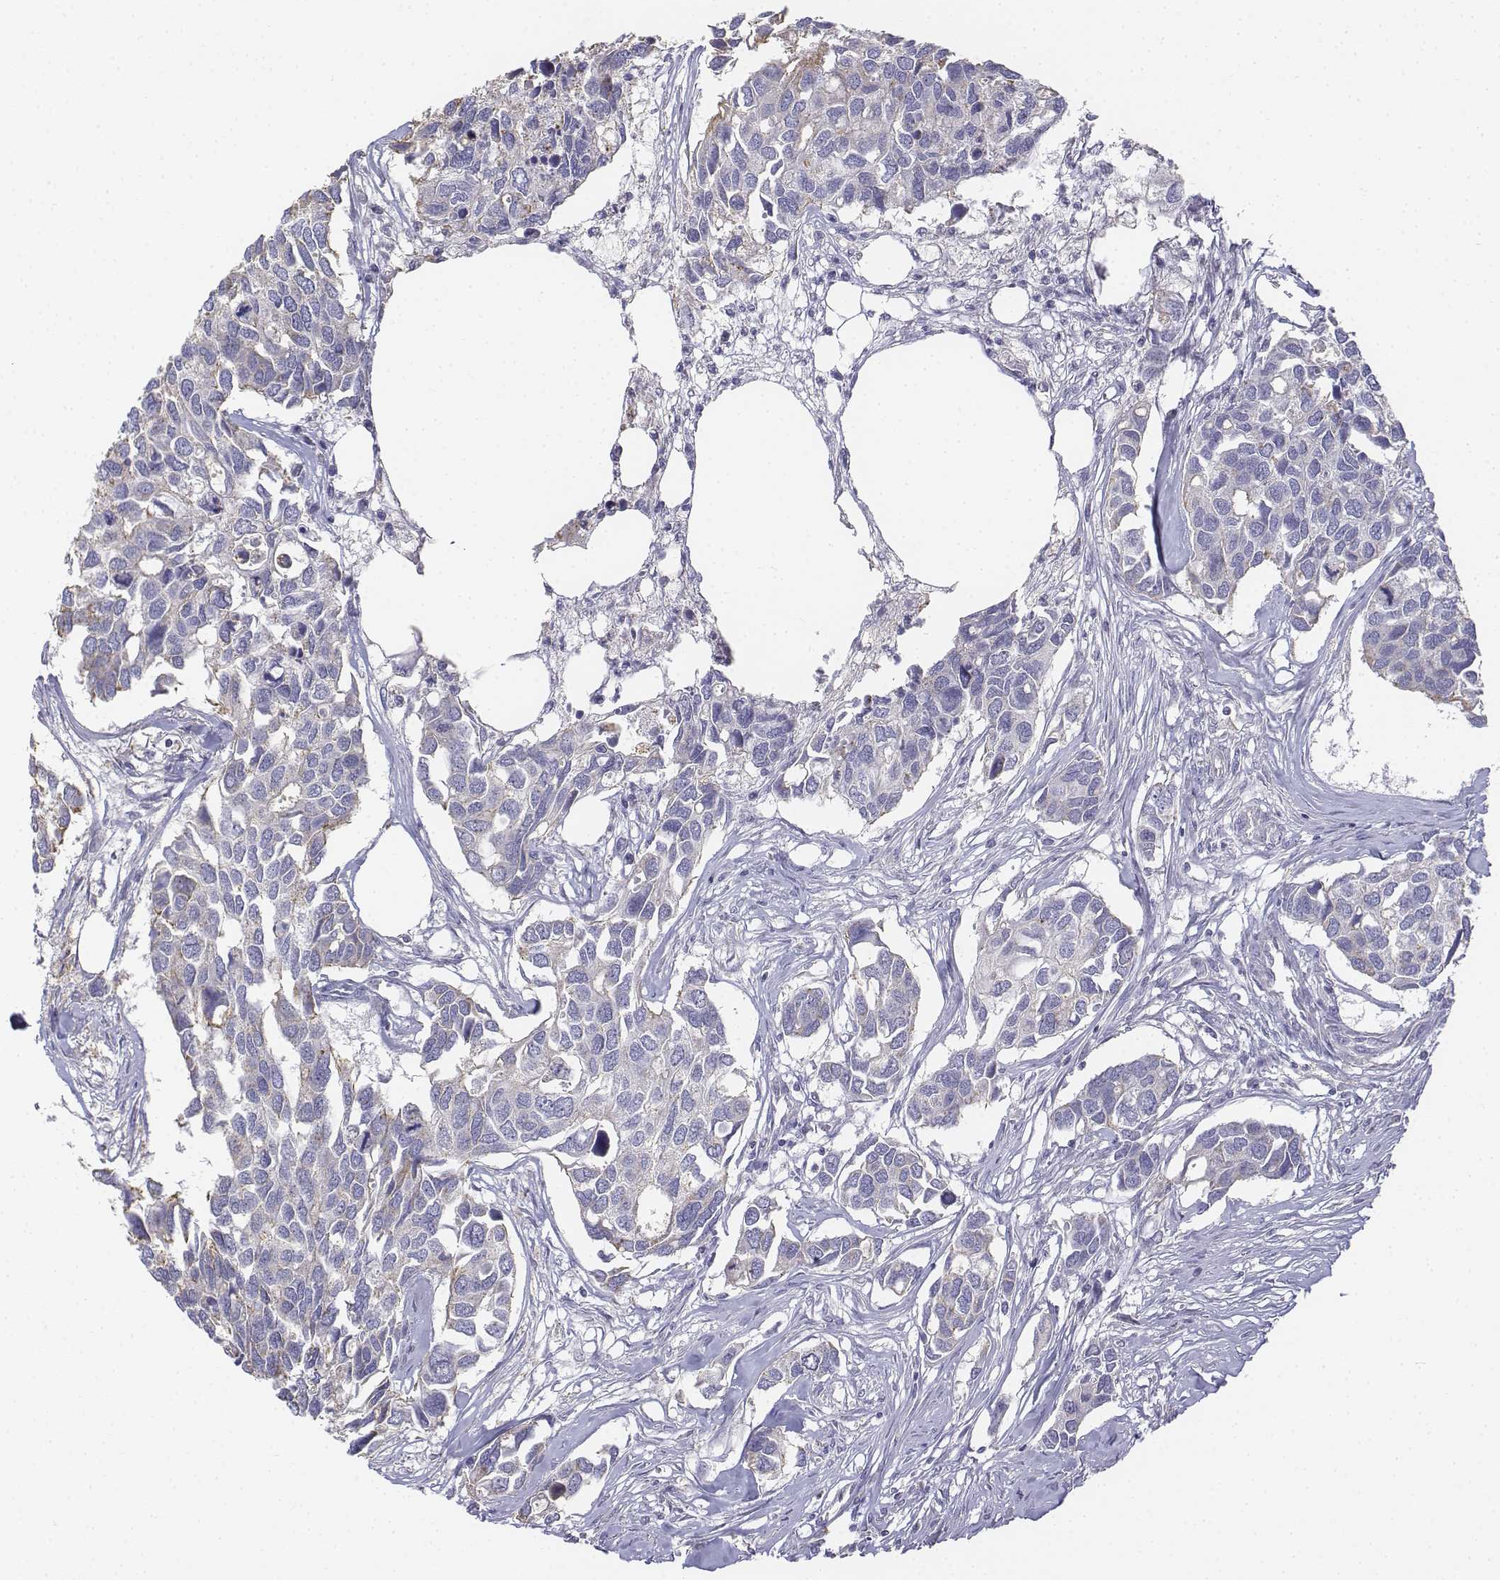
{"staining": {"intensity": "negative", "quantity": "none", "location": "none"}, "tissue": "breast cancer", "cell_type": "Tumor cells", "image_type": "cancer", "snomed": [{"axis": "morphology", "description": "Duct carcinoma"}, {"axis": "topography", "description": "Breast"}], "caption": "An immunohistochemistry (IHC) photomicrograph of breast cancer is shown. There is no staining in tumor cells of breast cancer.", "gene": "LGSN", "patient": {"sex": "female", "age": 83}}